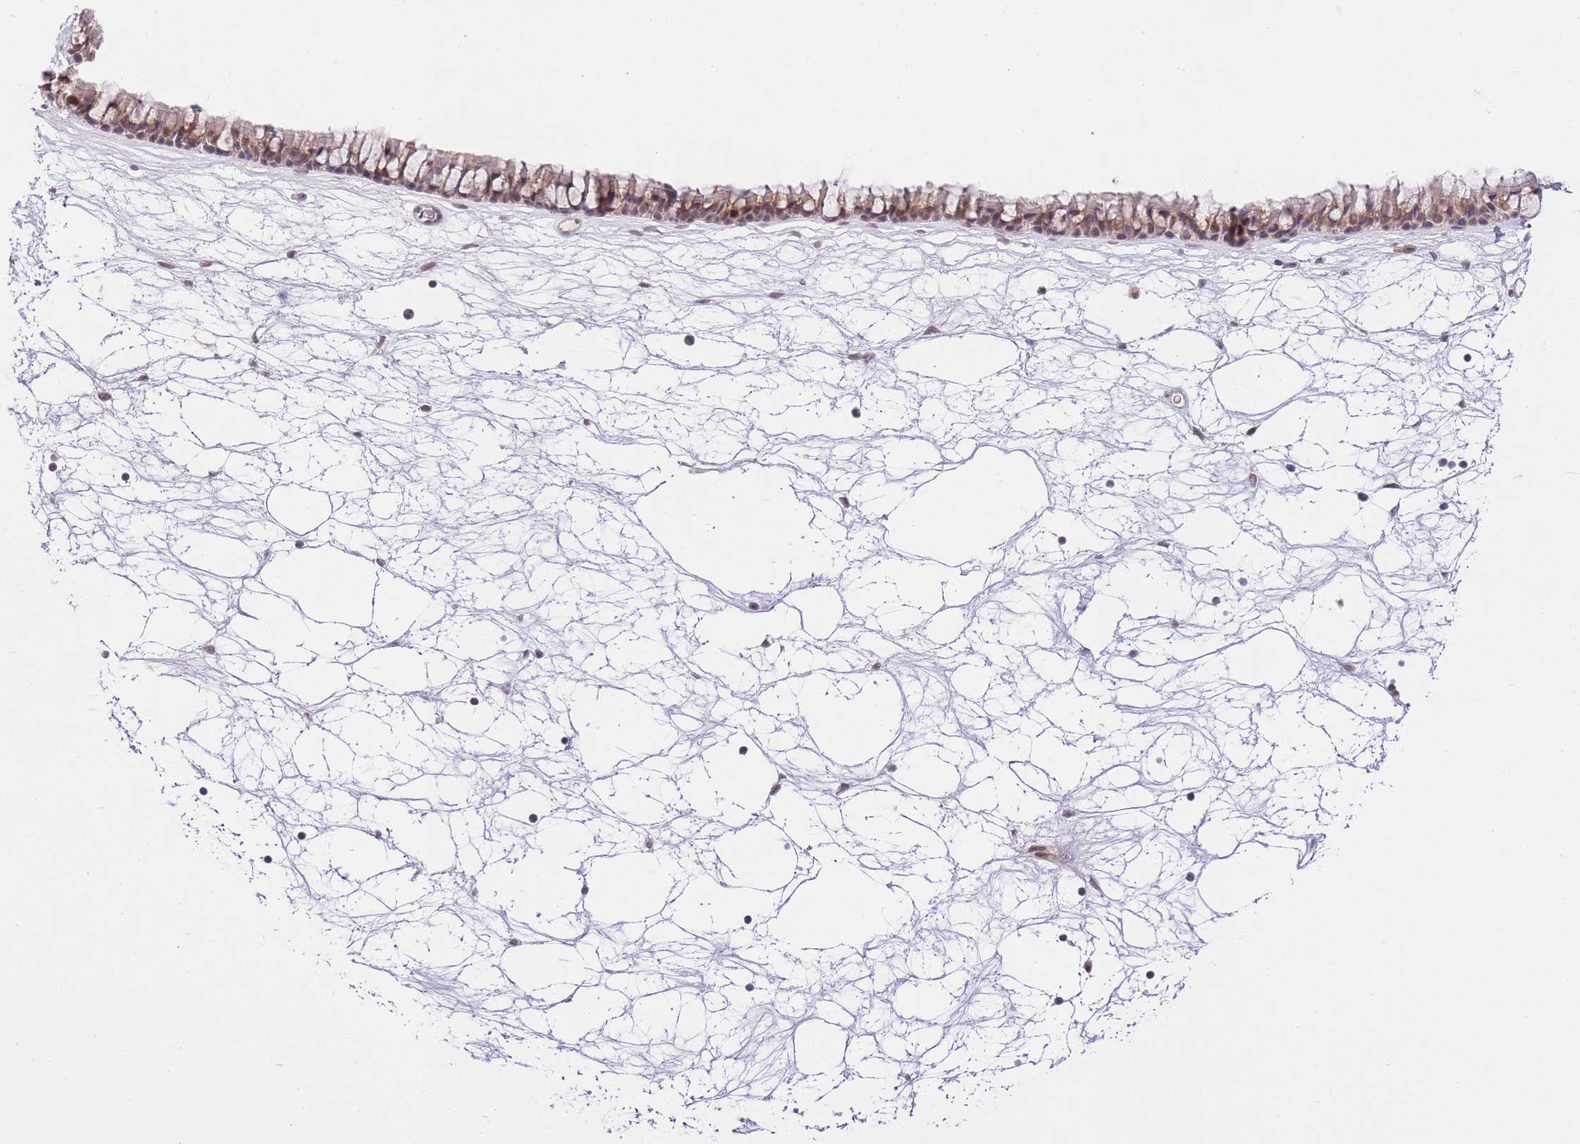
{"staining": {"intensity": "moderate", "quantity": "25%-75%", "location": "cytoplasmic/membranous,nuclear"}, "tissue": "nasopharynx", "cell_type": "Respiratory epithelial cells", "image_type": "normal", "snomed": [{"axis": "morphology", "description": "Normal tissue, NOS"}, {"axis": "topography", "description": "Nasopharynx"}], "caption": "A brown stain labels moderate cytoplasmic/membranous,nuclear positivity of a protein in respiratory epithelial cells of unremarkable nasopharynx. (Brightfield microscopy of DAB IHC at high magnification).", "gene": "TMED3", "patient": {"sex": "male", "age": 64}}